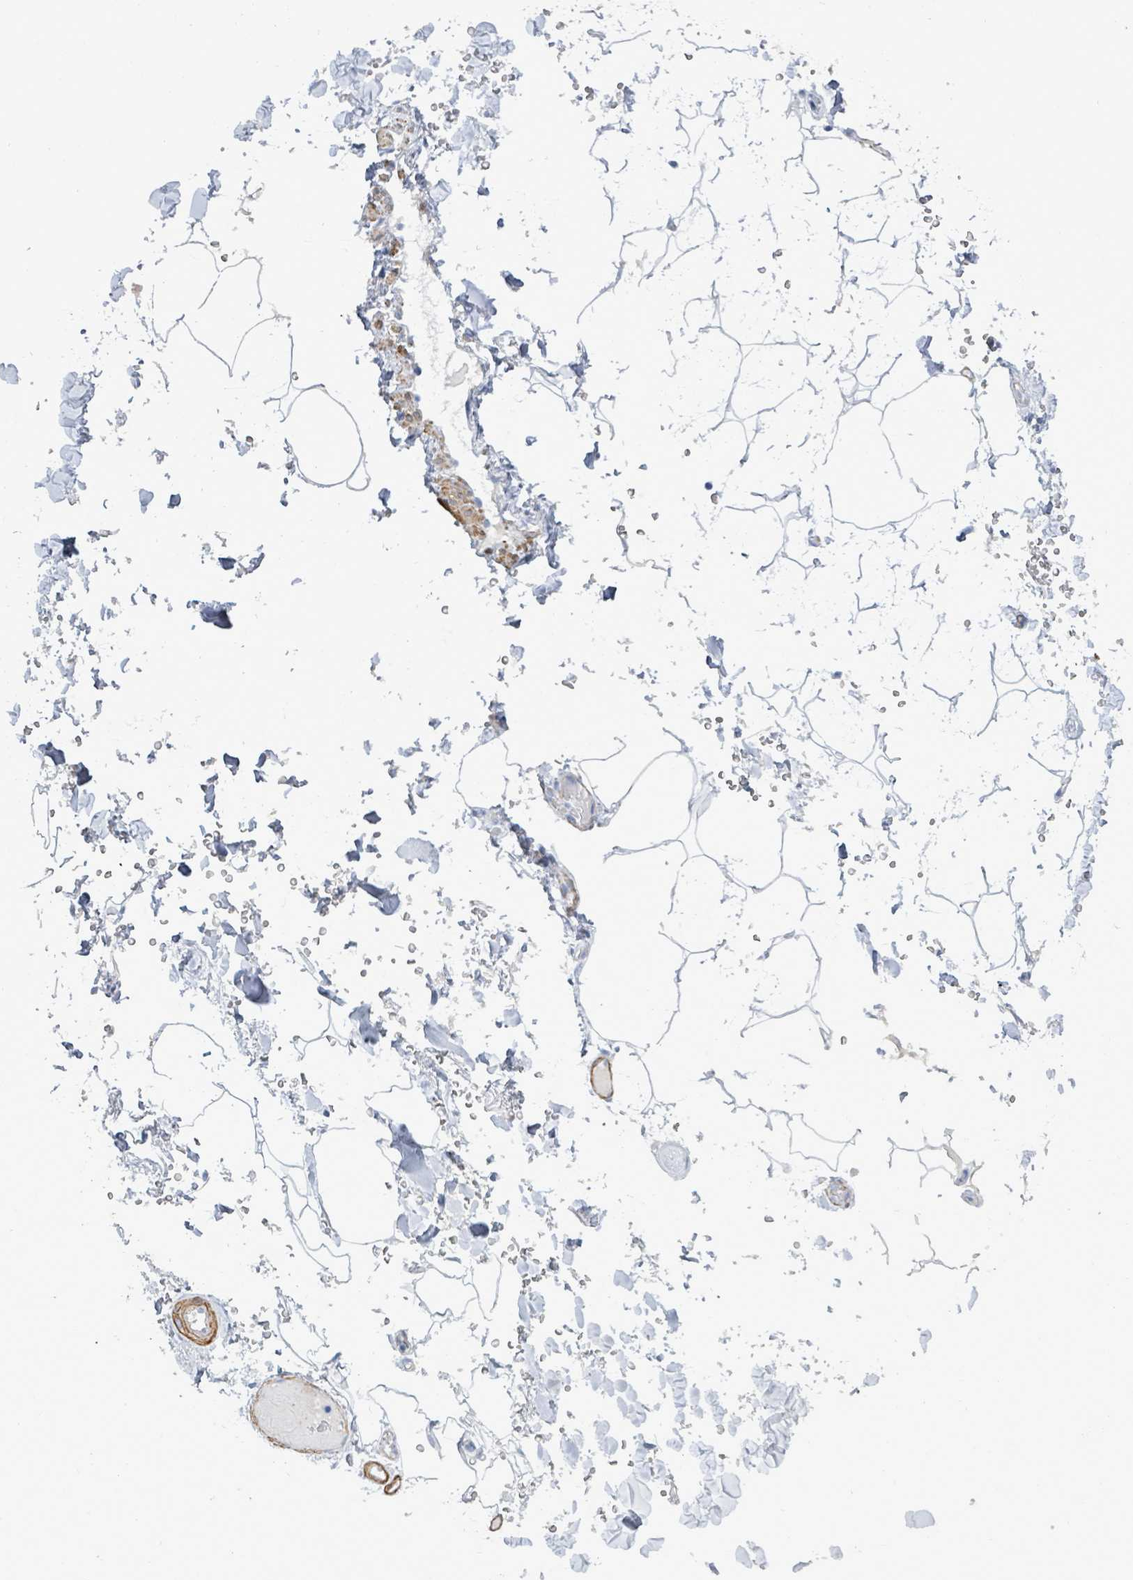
{"staining": {"intensity": "negative", "quantity": "none", "location": "none"}, "tissue": "adipose tissue", "cell_type": "Adipocytes", "image_type": "normal", "snomed": [{"axis": "morphology", "description": "Normal tissue, NOS"}, {"axis": "topography", "description": "Rectum"}, {"axis": "topography", "description": "Peripheral nerve tissue"}], "caption": "High magnification brightfield microscopy of unremarkable adipose tissue stained with DAB (brown) and counterstained with hematoxylin (blue): adipocytes show no significant expression.", "gene": "DMRTC1B", "patient": {"sex": "female", "age": 69}}